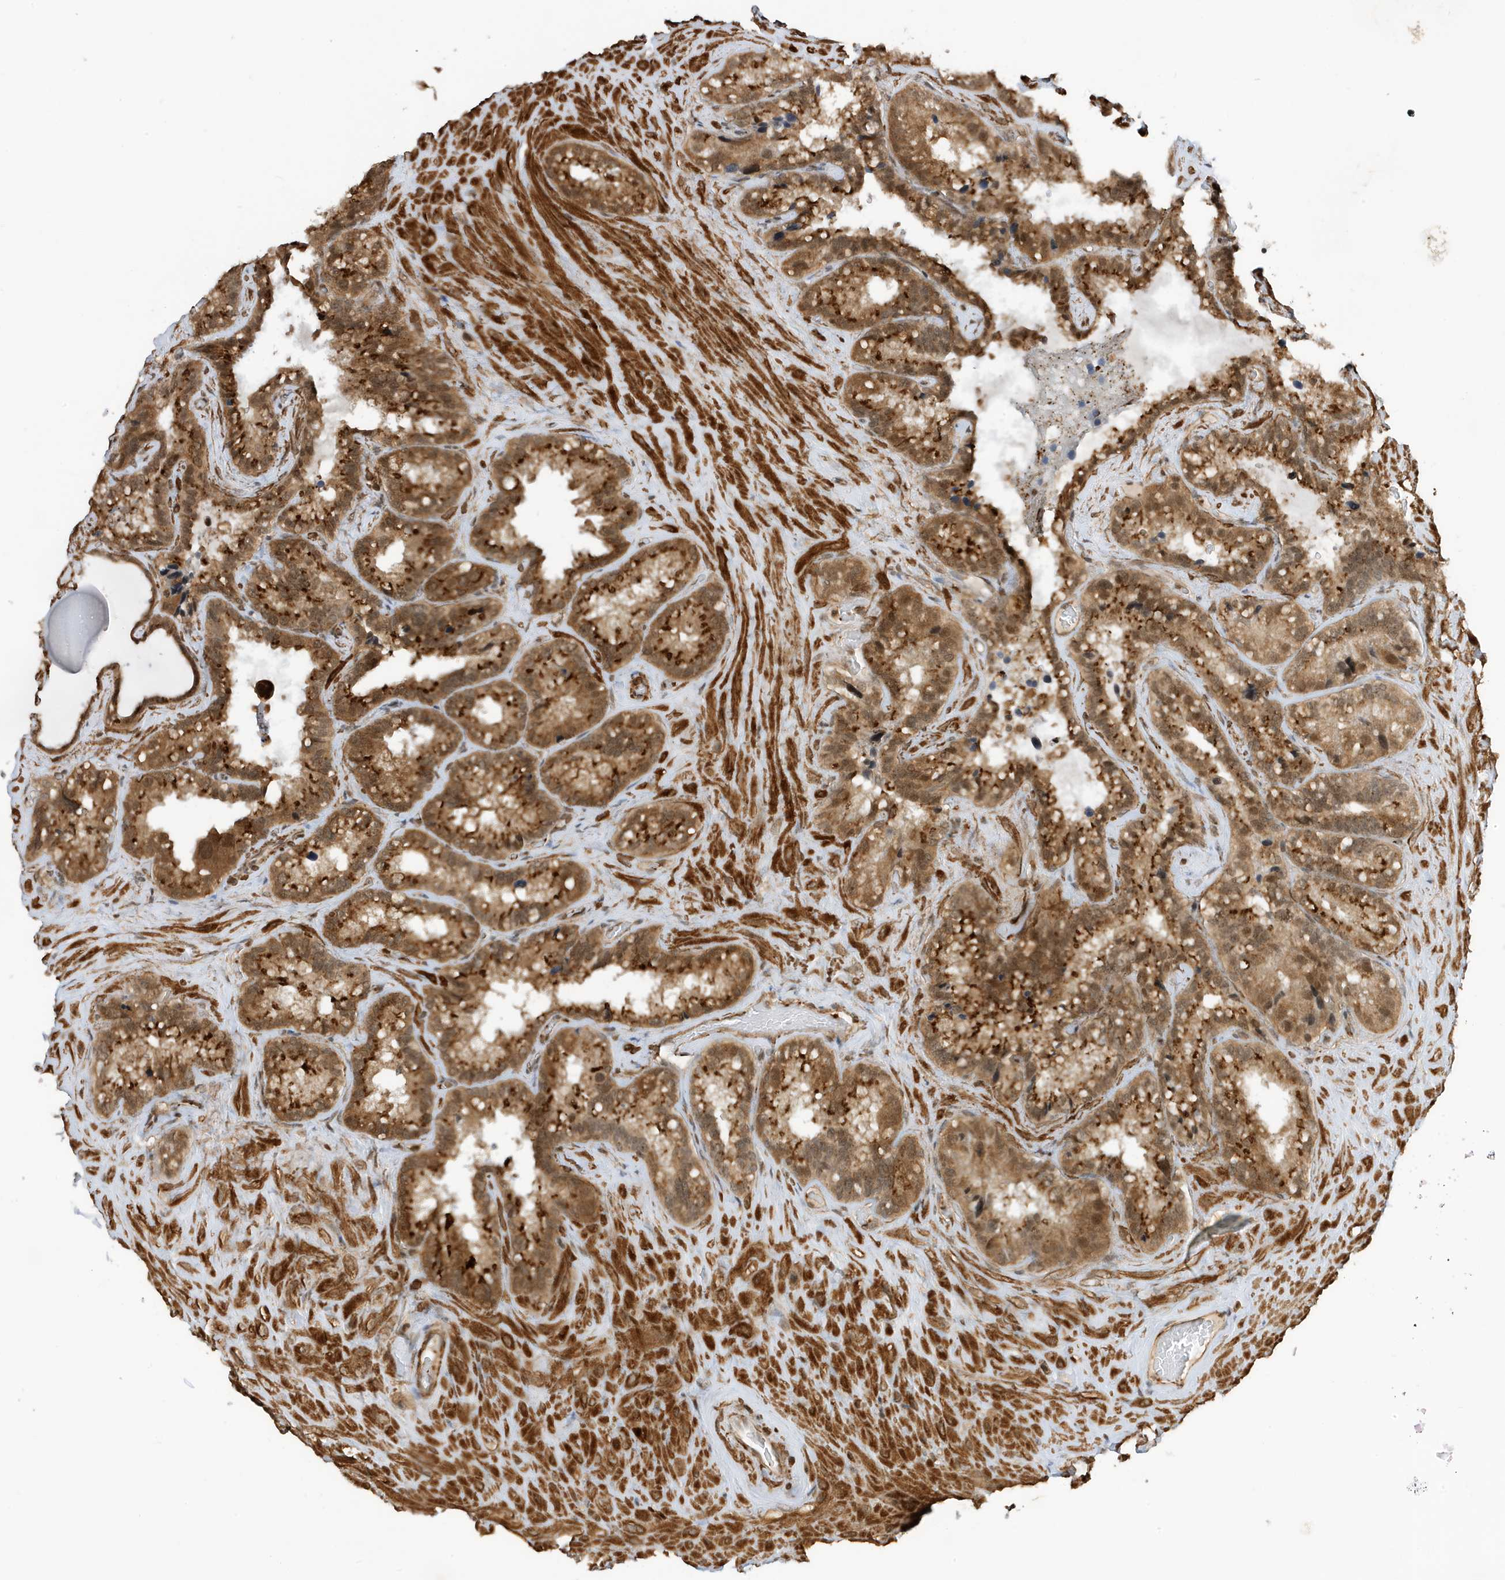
{"staining": {"intensity": "strong", "quantity": ">75%", "location": "cytoplasmic/membranous,nuclear"}, "tissue": "seminal vesicle", "cell_type": "Glandular cells", "image_type": "normal", "snomed": [{"axis": "morphology", "description": "Normal tissue, NOS"}, {"axis": "topography", "description": "Prostate"}, {"axis": "topography", "description": "Seminal veicle"}], "caption": "This image shows immunohistochemistry staining of unremarkable human seminal vesicle, with high strong cytoplasmic/membranous,nuclear staining in about >75% of glandular cells.", "gene": "MAST3", "patient": {"sex": "male", "age": 68}}